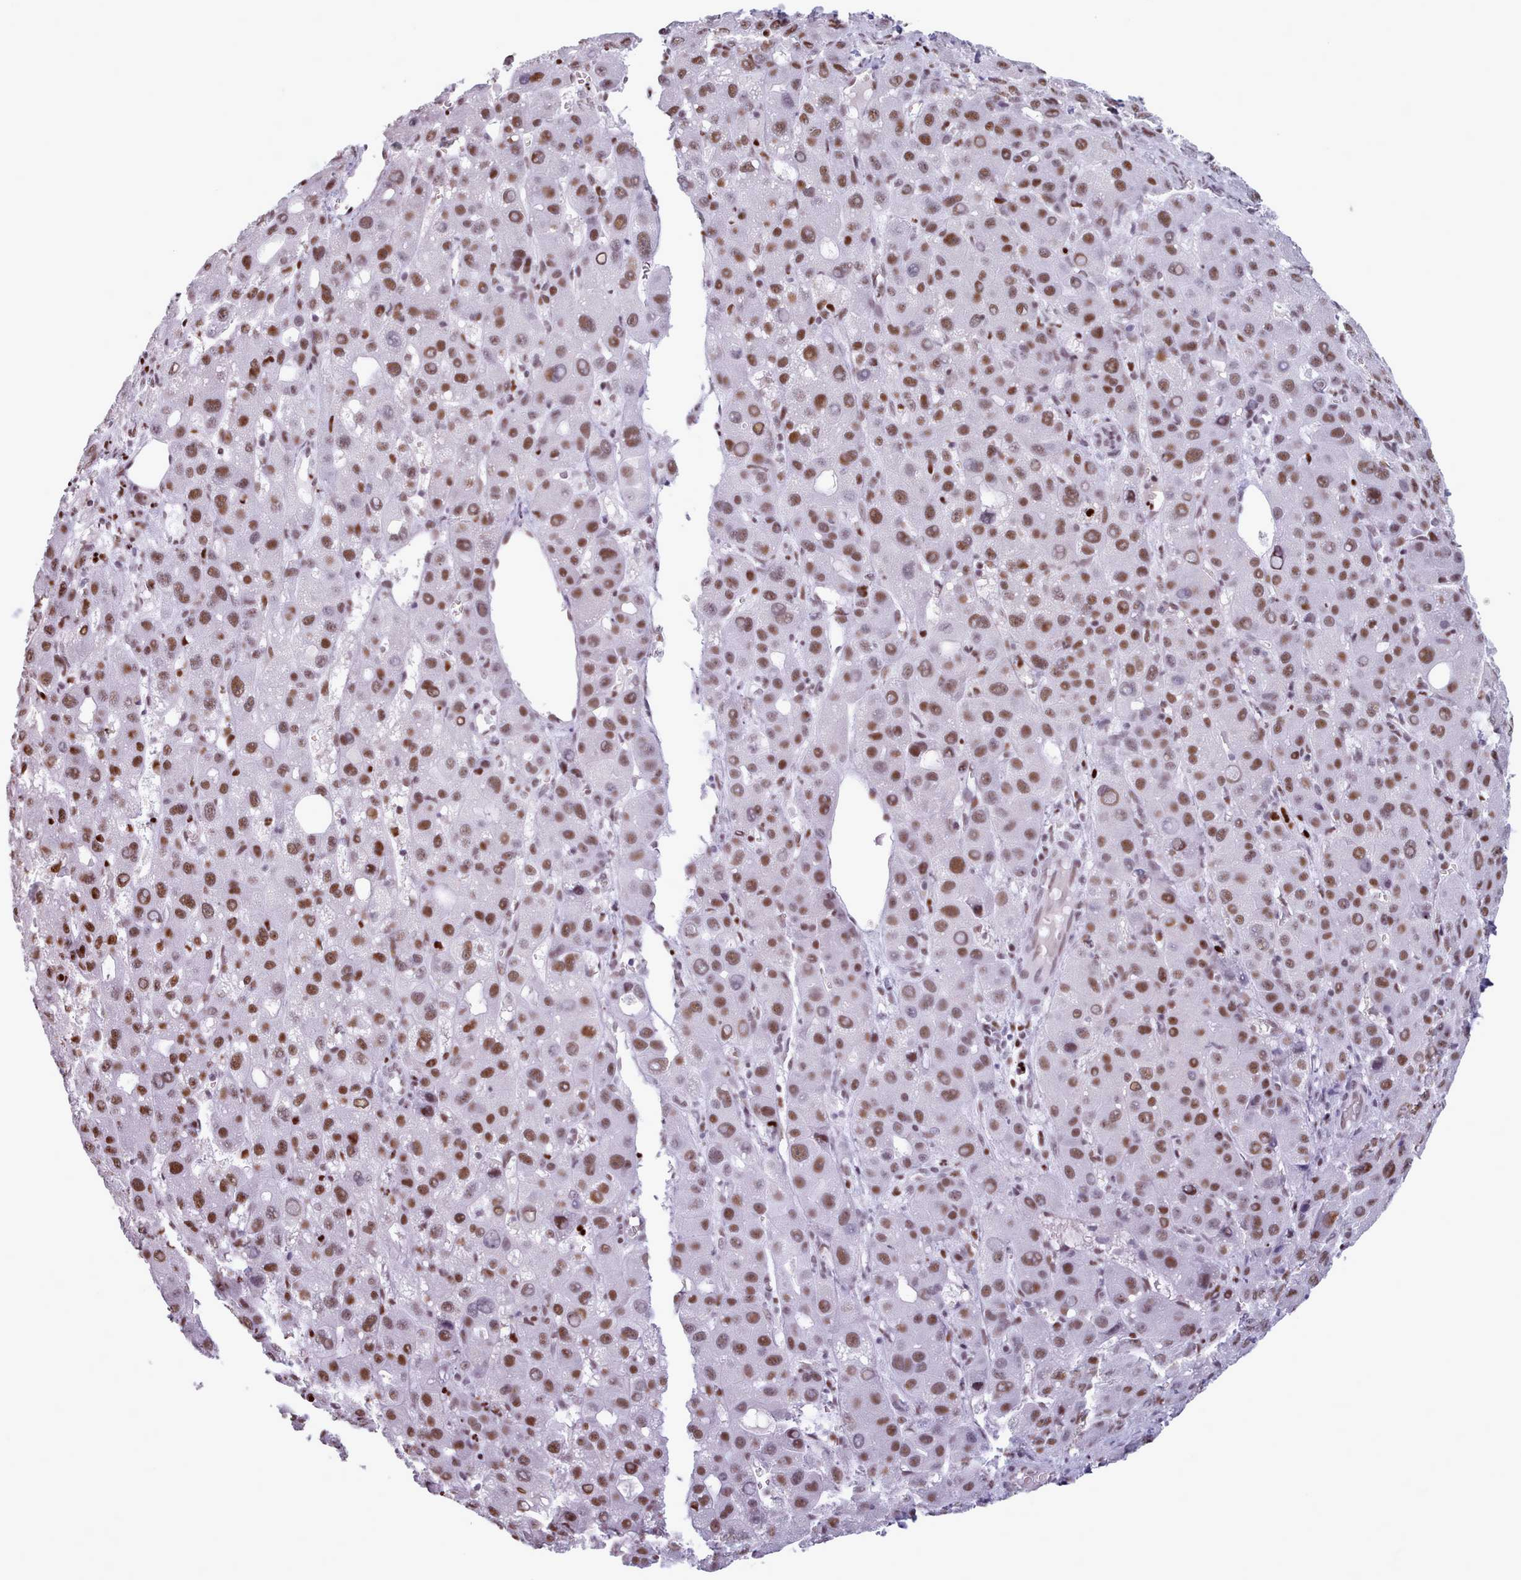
{"staining": {"intensity": "moderate", "quantity": ">75%", "location": "nuclear"}, "tissue": "liver cancer", "cell_type": "Tumor cells", "image_type": "cancer", "snomed": [{"axis": "morphology", "description": "Carcinoma, Hepatocellular, NOS"}, {"axis": "topography", "description": "Liver"}], "caption": "High-power microscopy captured an immunohistochemistry (IHC) image of liver cancer (hepatocellular carcinoma), revealing moderate nuclear staining in about >75% of tumor cells.", "gene": "SRSF4", "patient": {"sex": "male", "age": 55}}